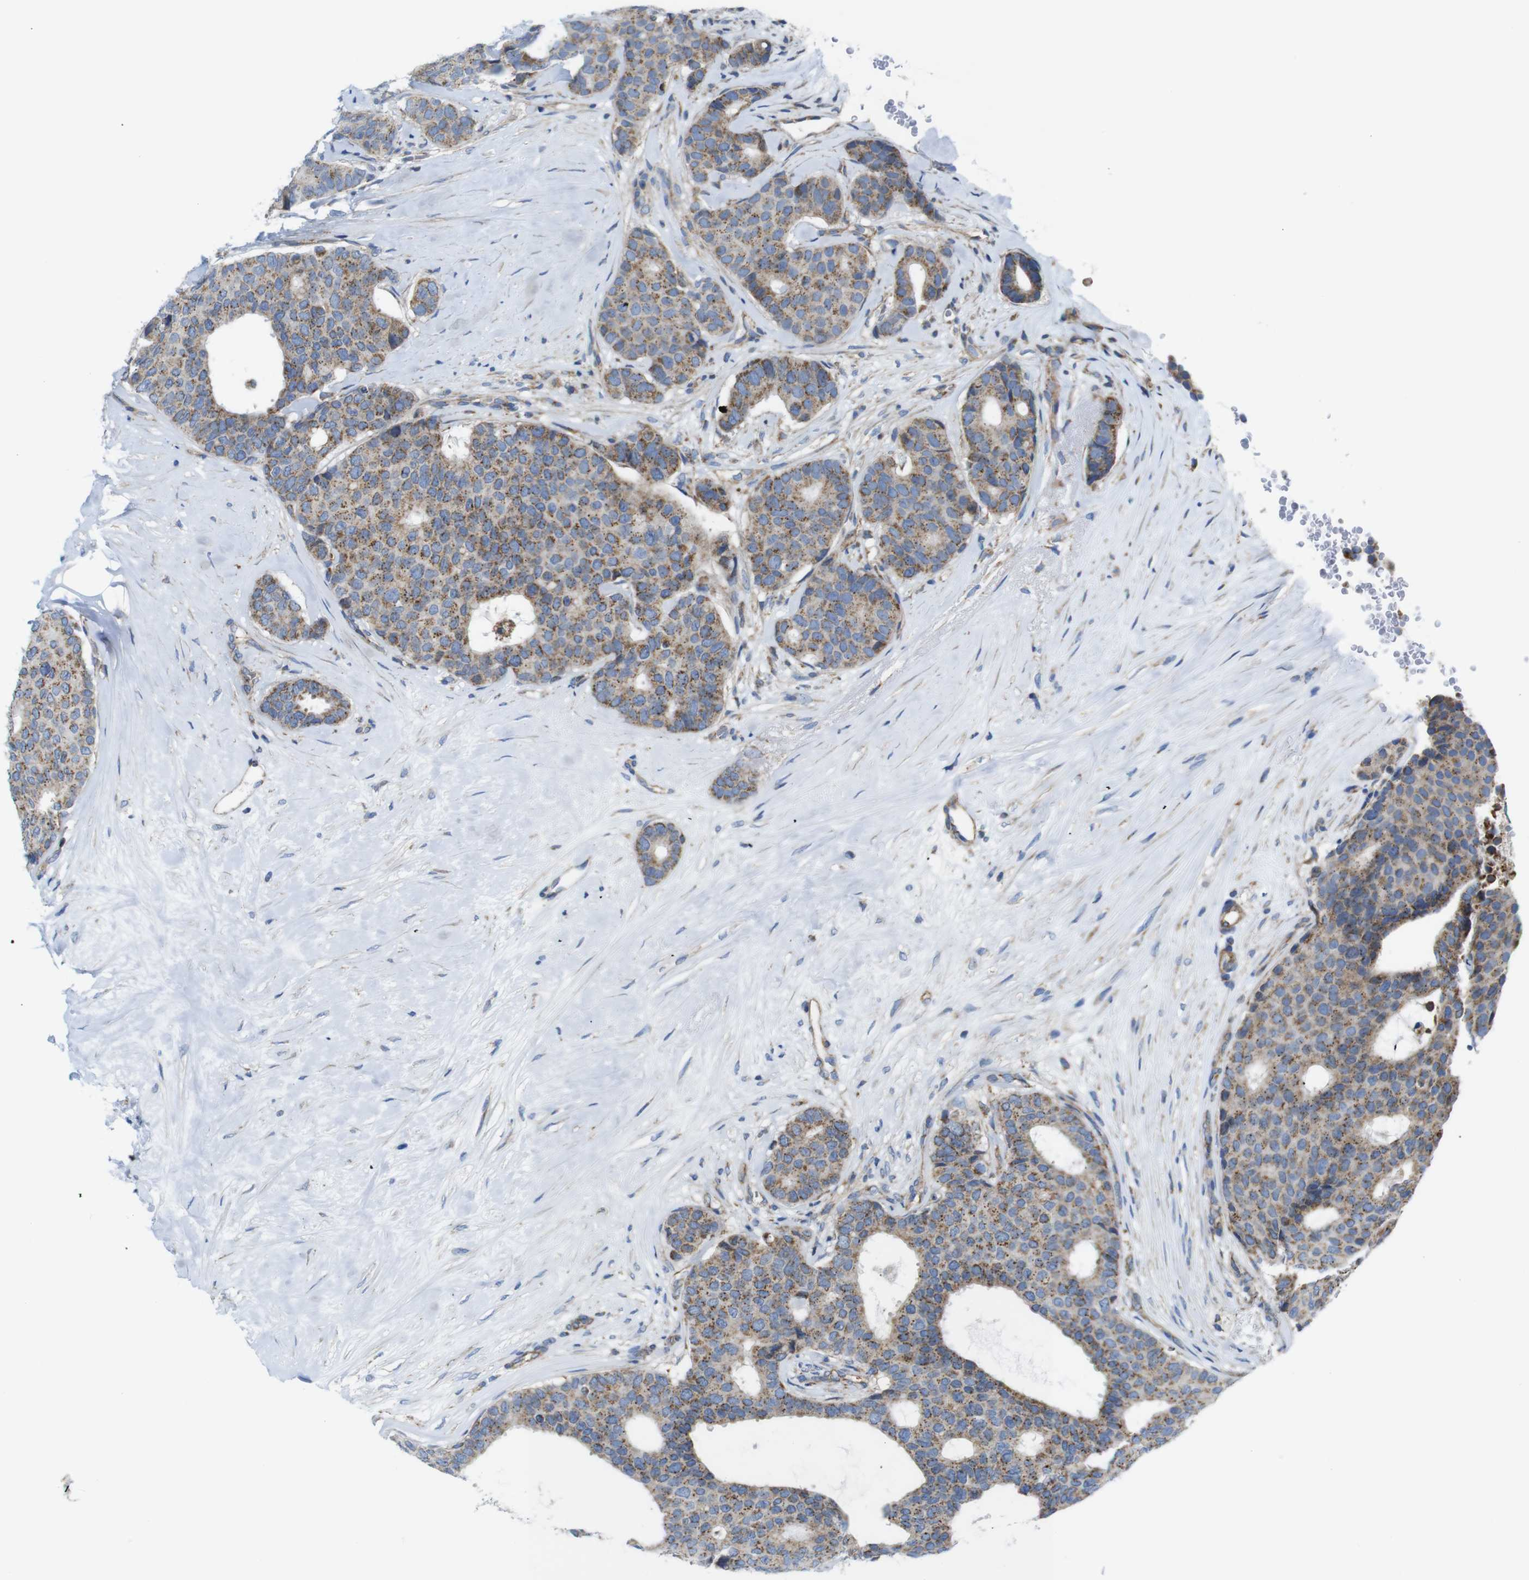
{"staining": {"intensity": "moderate", "quantity": ">75%", "location": "cytoplasmic/membranous"}, "tissue": "breast cancer", "cell_type": "Tumor cells", "image_type": "cancer", "snomed": [{"axis": "morphology", "description": "Duct carcinoma"}, {"axis": "topography", "description": "Breast"}], "caption": "Breast cancer (intraductal carcinoma) was stained to show a protein in brown. There is medium levels of moderate cytoplasmic/membranous staining in approximately >75% of tumor cells.", "gene": "PDCD1LG2", "patient": {"sex": "female", "age": 75}}